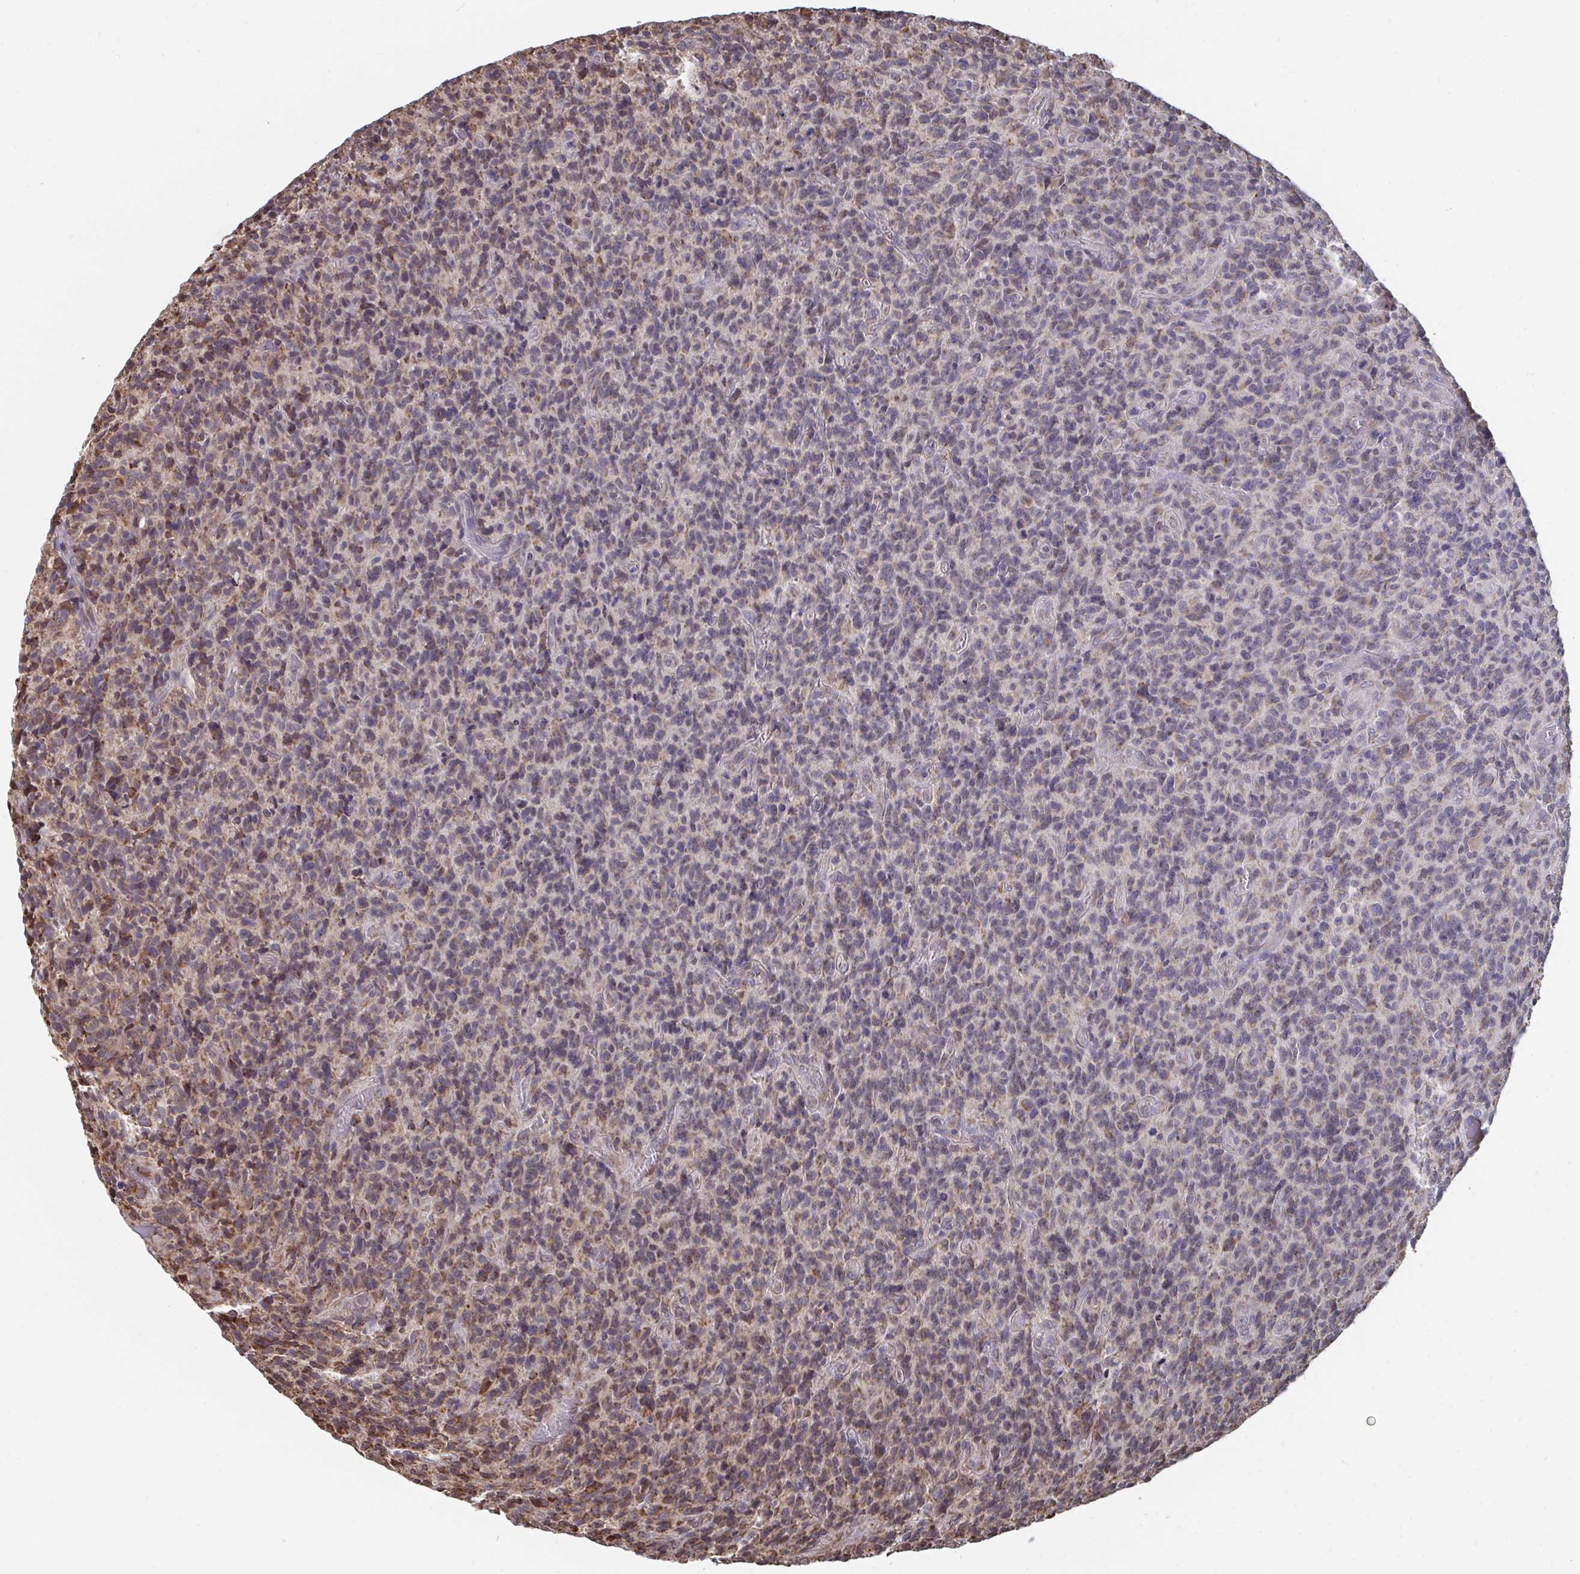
{"staining": {"intensity": "moderate", "quantity": "25%-75%", "location": "cytoplasmic/membranous"}, "tissue": "glioma", "cell_type": "Tumor cells", "image_type": "cancer", "snomed": [{"axis": "morphology", "description": "Glioma, malignant, High grade"}, {"axis": "topography", "description": "Brain"}], "caption": "Human malignant high-grade glioma stained for a protein (brown) shows moderate cytoplasmic/membranous positive positivity in approximately 25%-75% of tumor cells.", "gene": "ELAVL1", "patient": {"sex": "male", "age": 76}}